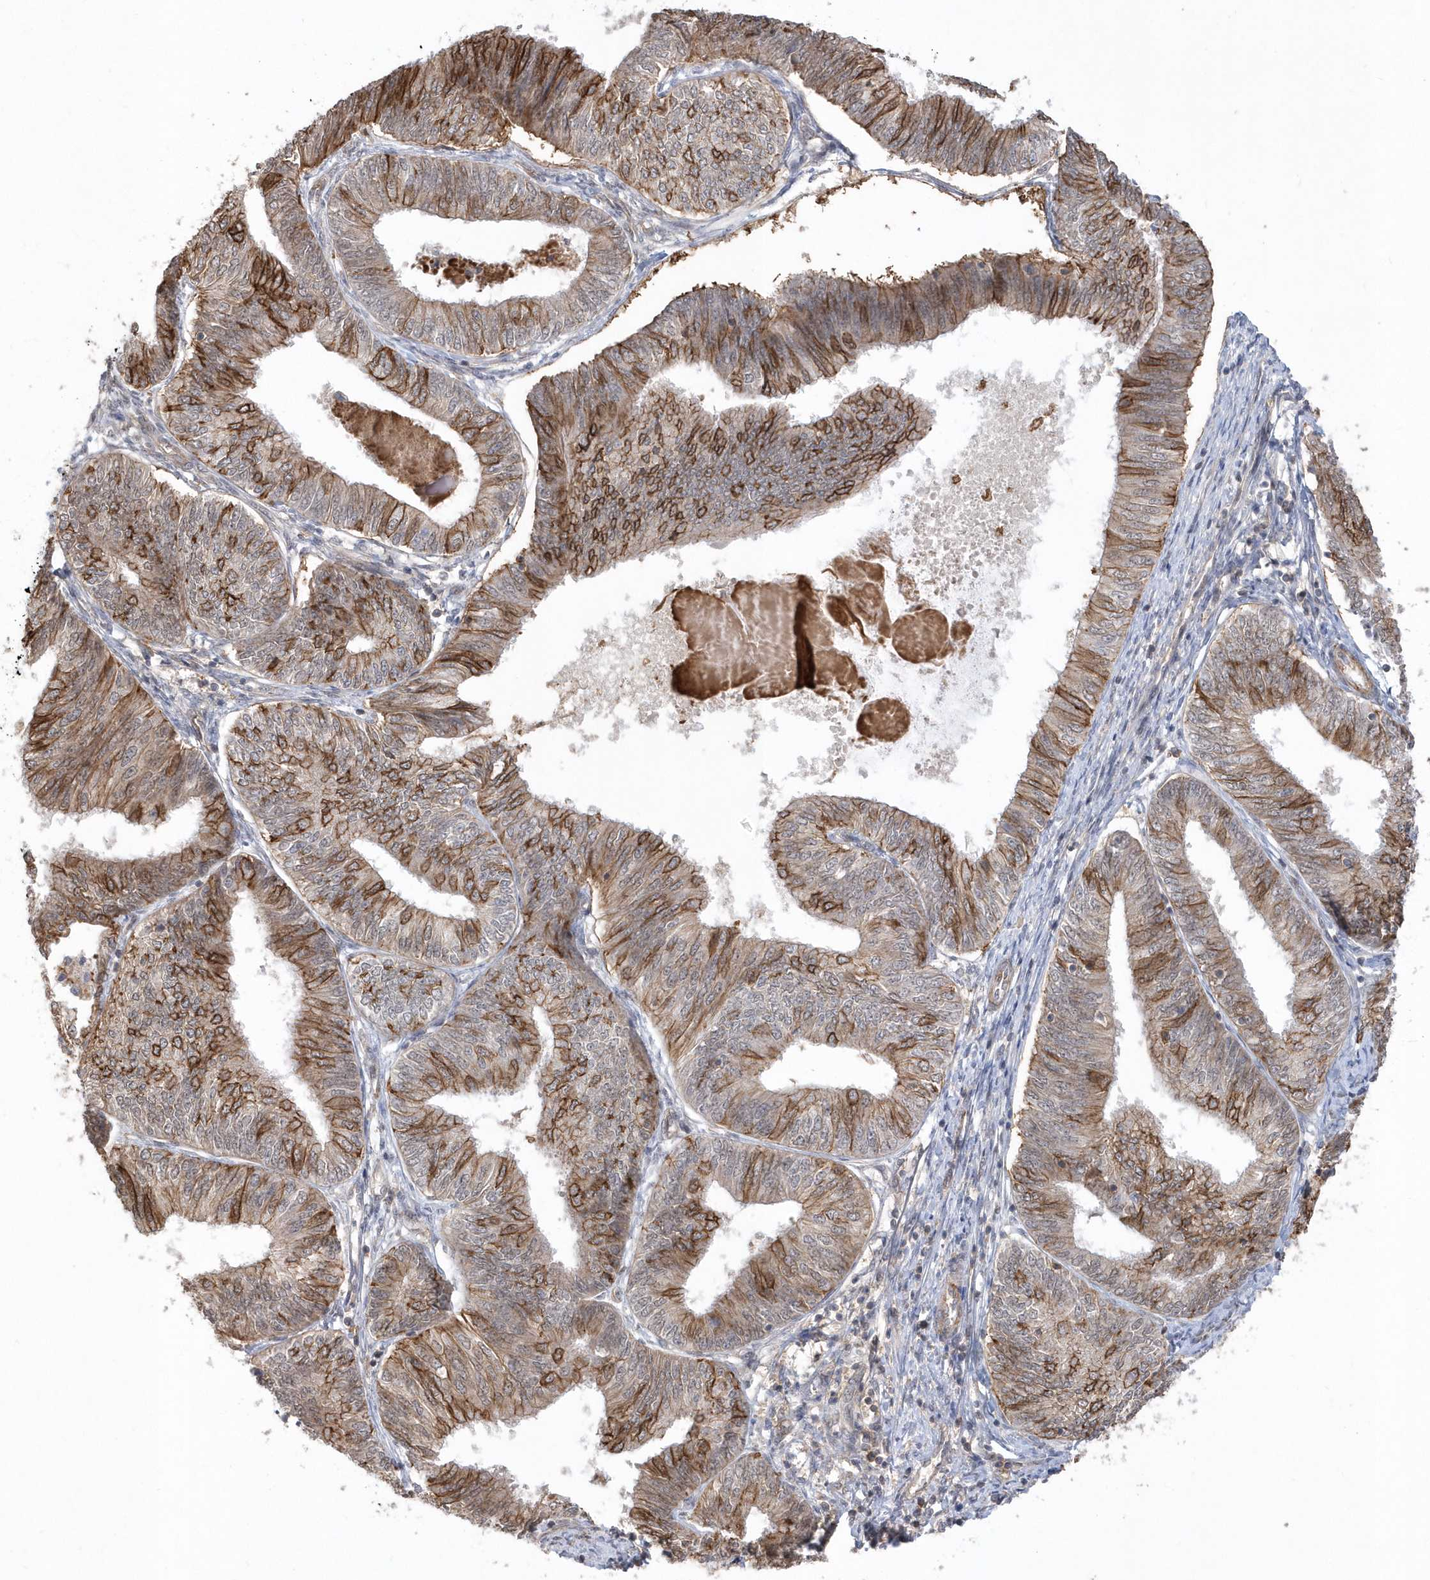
{"staining": {"intensity": "moderate", "quantity": "25%-75%", "location": "cytoplasmic/membranous"}, "tissue": "endometrial cancer", "cell_type": "Tumor cells", "image_type": "cancer", "snomed": [{"axis": "morphology", "description": "Adenocarcinoma, NOS"}, {"axis": "topography", "description": "Endometrium"}], "caption": "This is an image of IHC staining of endometrial cancer (adenocarcinoma), which shows moderate positivity in the cytoplasmic/membranous of tumor cells.", "gene": "CRIP3", "patient": {"sex": "female", "age": 58}}